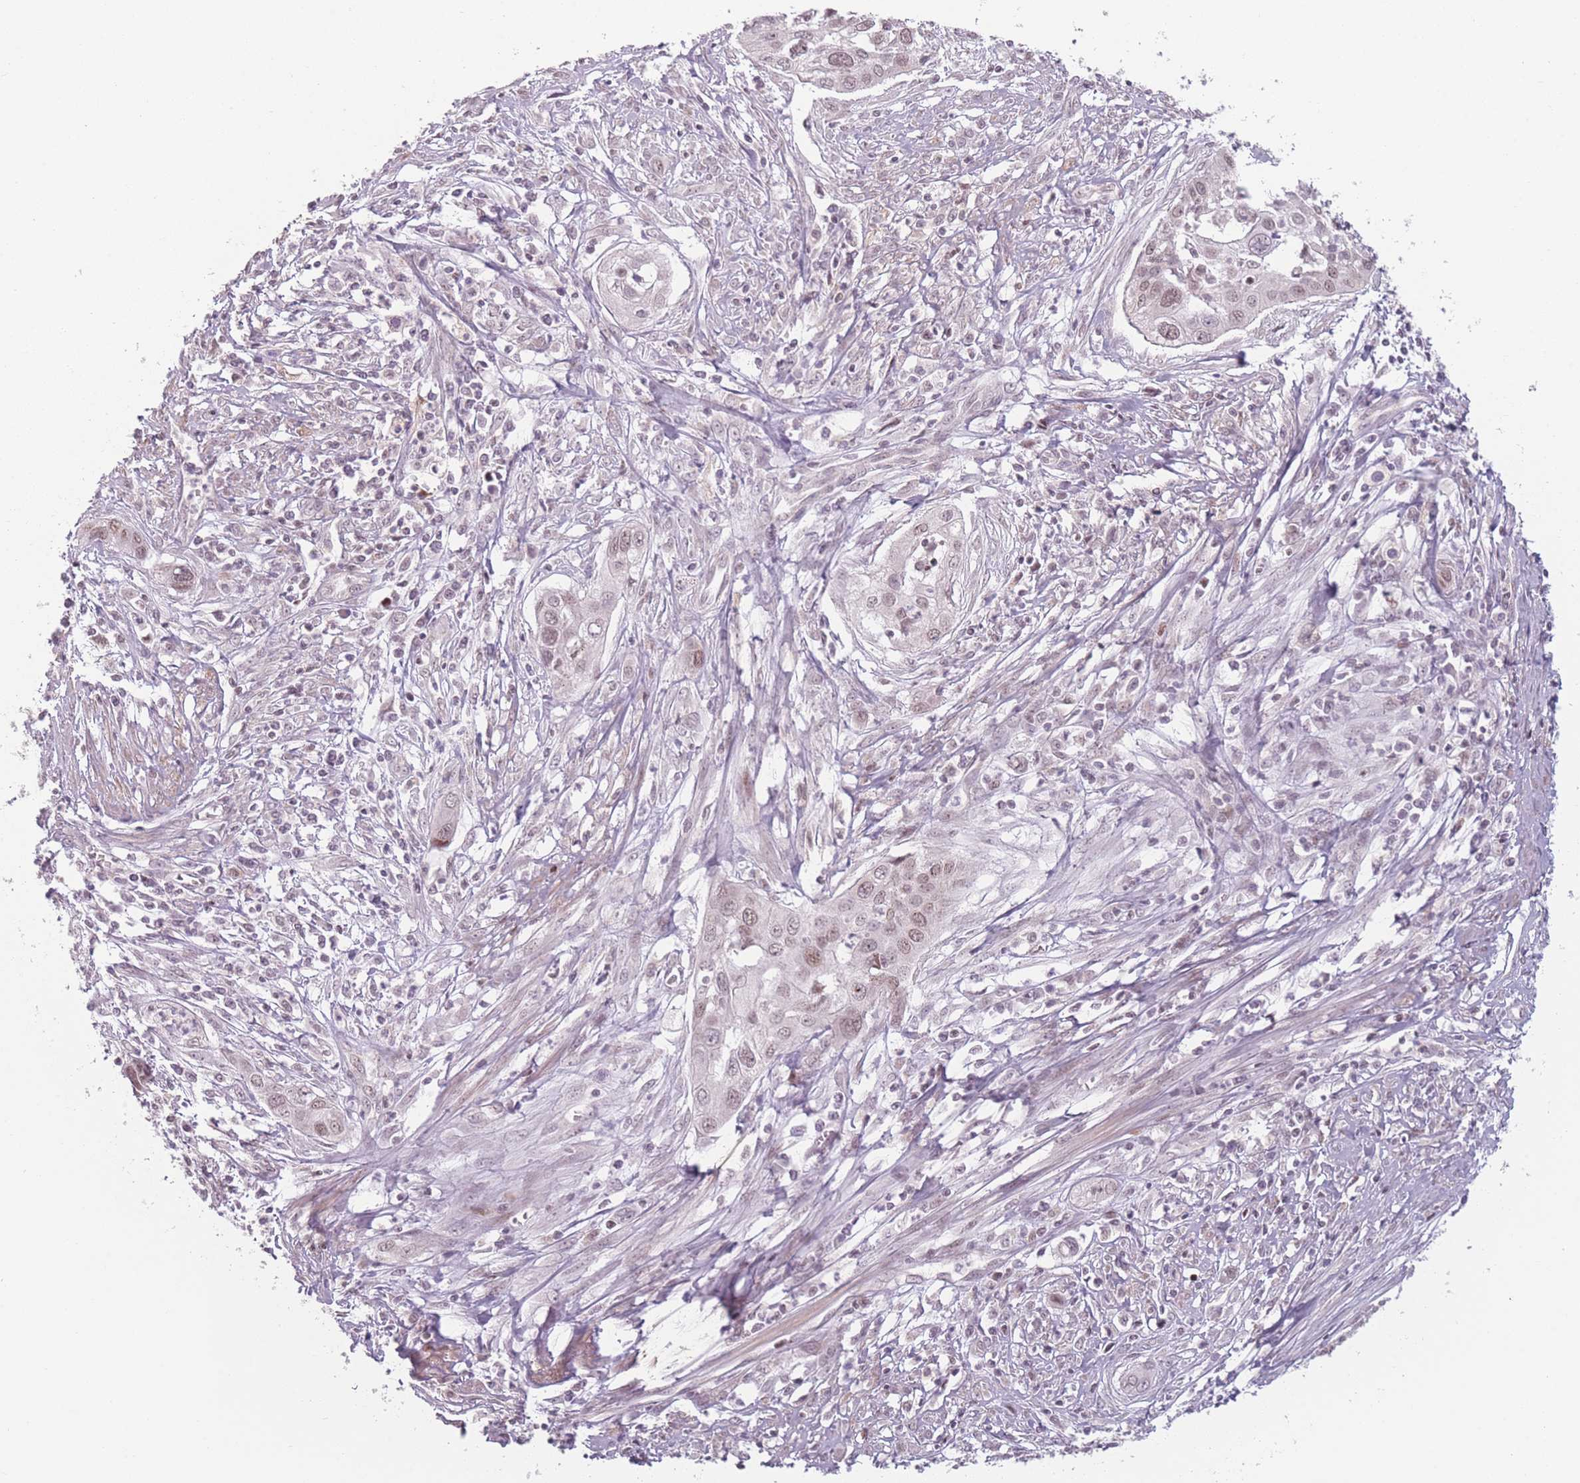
{"staining": {"intensity": "weak", "quantity": ">75%", "location": "nuclear"}, "tissue": "cervical cancer", "cell_type": "Tumor cells", "image_type": "cancer", "snomed": [{"axis": "morphology", "description": "Squamous cell carcinoma, NOS"}, {"axis": "topography", "description": "Cervix"}], "caption": "A brown stain shows weak nuclear expression of a protein in cervical cancer (squamous cell carcinoma) tumor cells.", "gene": "OR10C1", "patient": {"sex": "female", "age": 34}}